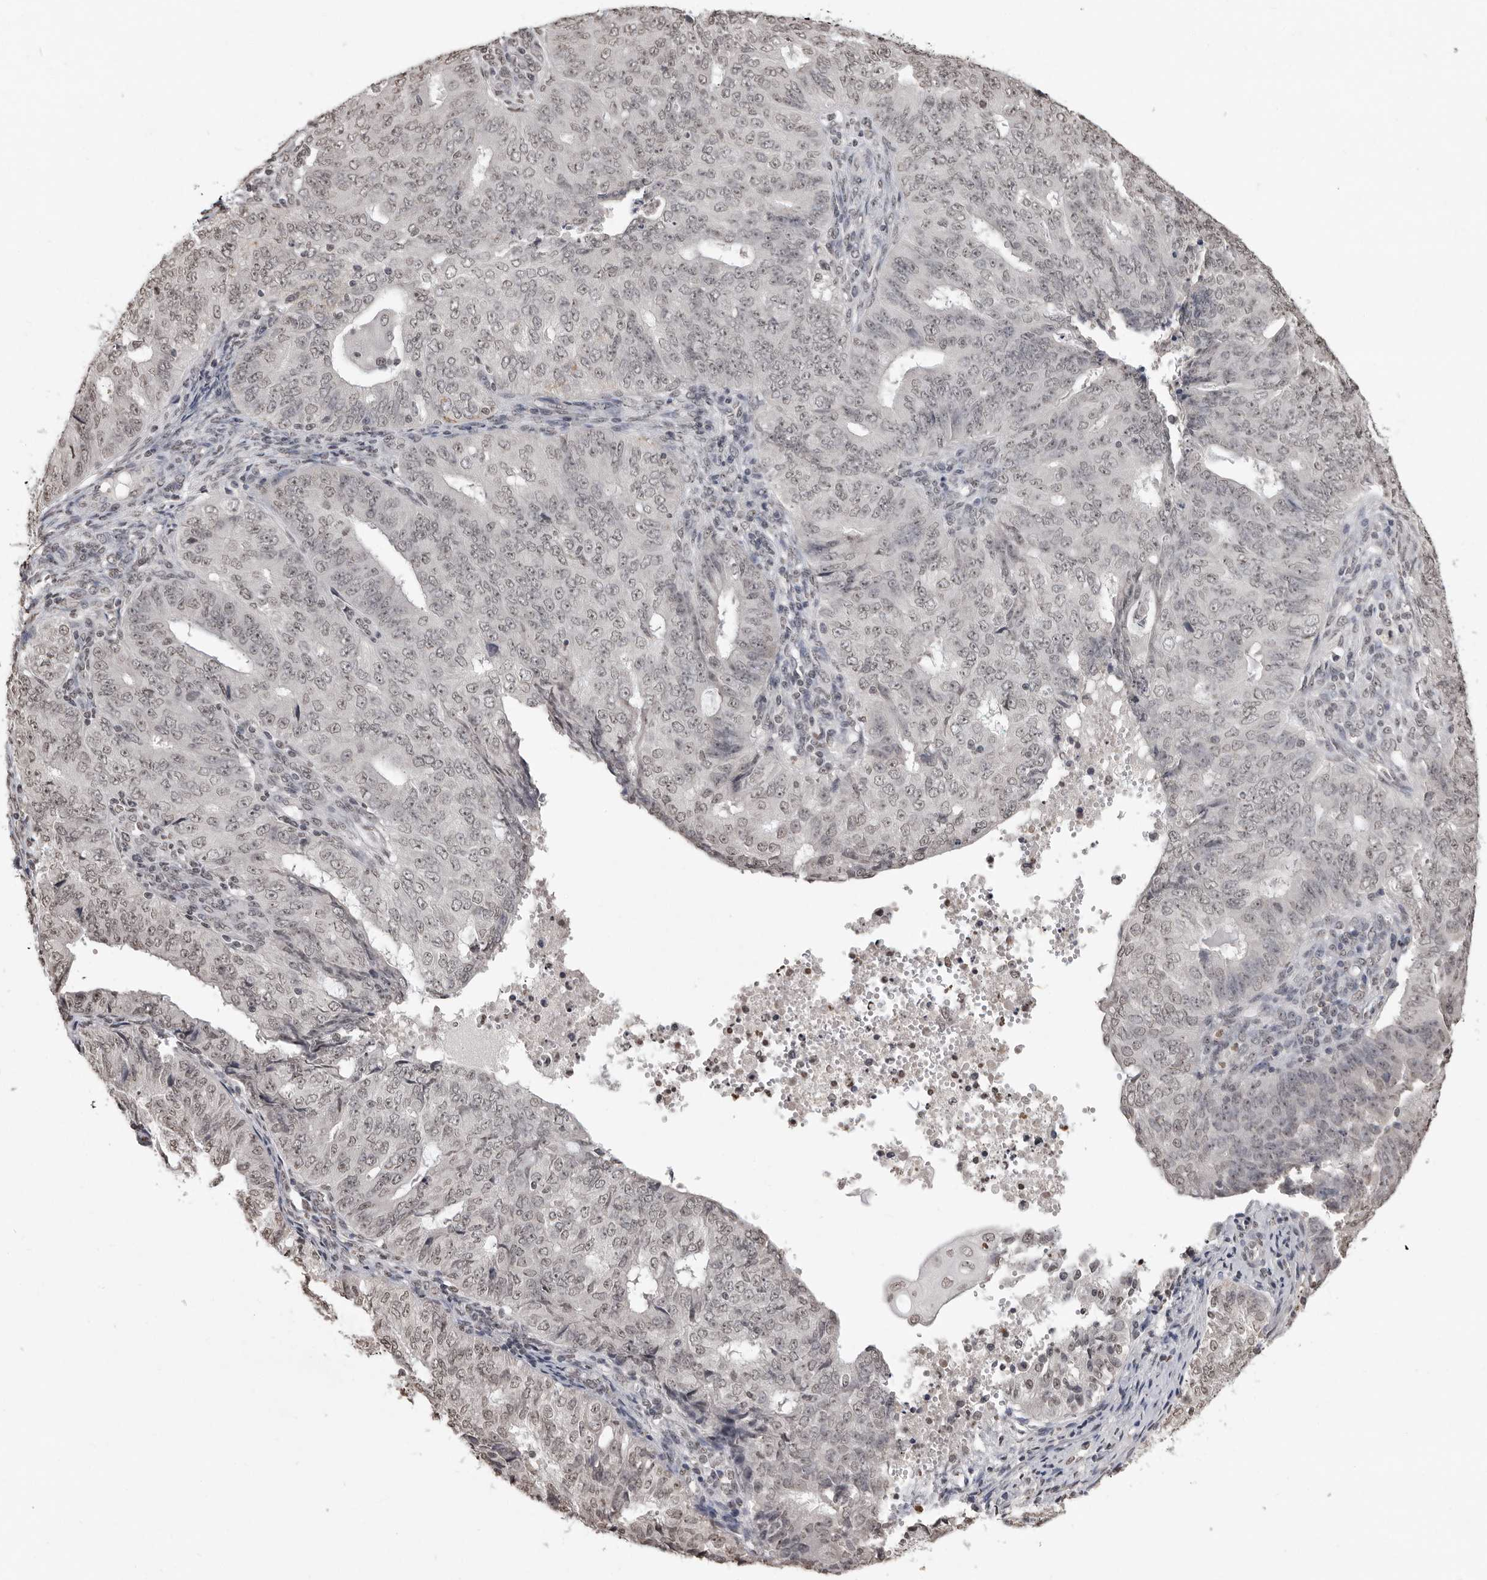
{"staining": {"intensity": "weak", "quantity": "<25%", "location": "nuclear"}, "tissue": "endometrial cancer", "cell_type": "Tumor cells", "image_type": "cancer", "snomed": [{"axis": "morphology", "description": "Adenocarcinoma, NOS"}, {"axis": "topography", "description": "Endometrium"}], "caption": "Immunohistochemistry image of neoplastic tissue: human endometrial cancer stained with DAB exhibits no significant protein staining in tumor cells.", "gene": "WDR45", "patient": {"sex": "female", "age": 32}}